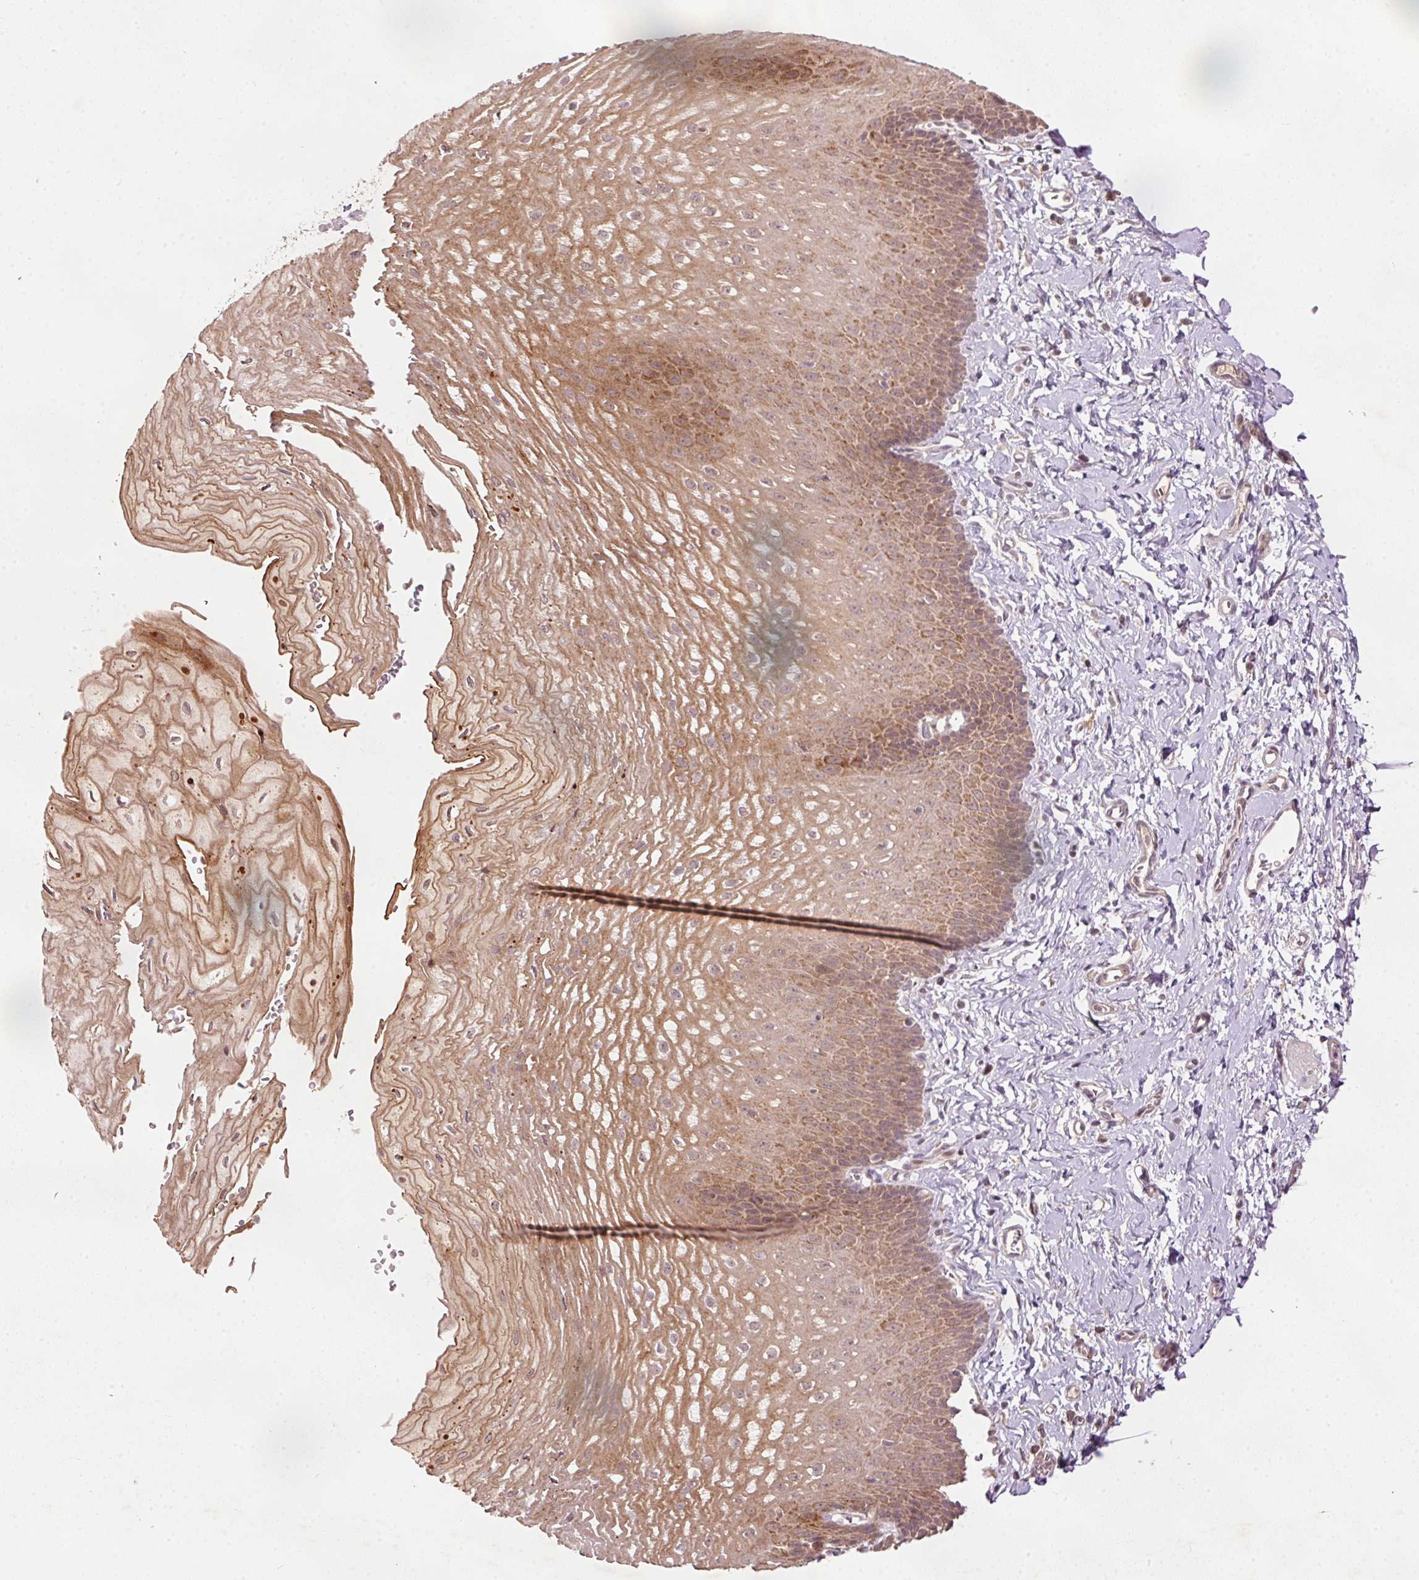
{"staining": {"intensity": "moderate", "quantity": ">75%", "location": "cytoplasmic/membranous,nuclear"}, "tissue": "esophagus", "cell_type": "Squamous epithelial cells", "image_type": "normal", "snomed": [{"axis": "morphology", "description": "Normal tissue, NOS"}, {"axis": "topography", "description": "Esophagus"}], "caption": "Immunohistochemical staining of unremarkable human esophagus demonstrates >75% levels of moderate cytoplasmic/membranous,nuclear protein expression in about >75% of squamous epithelial cells.", "gene": "PCDHB1", "patient": {"sex": "male", "age": 70}}